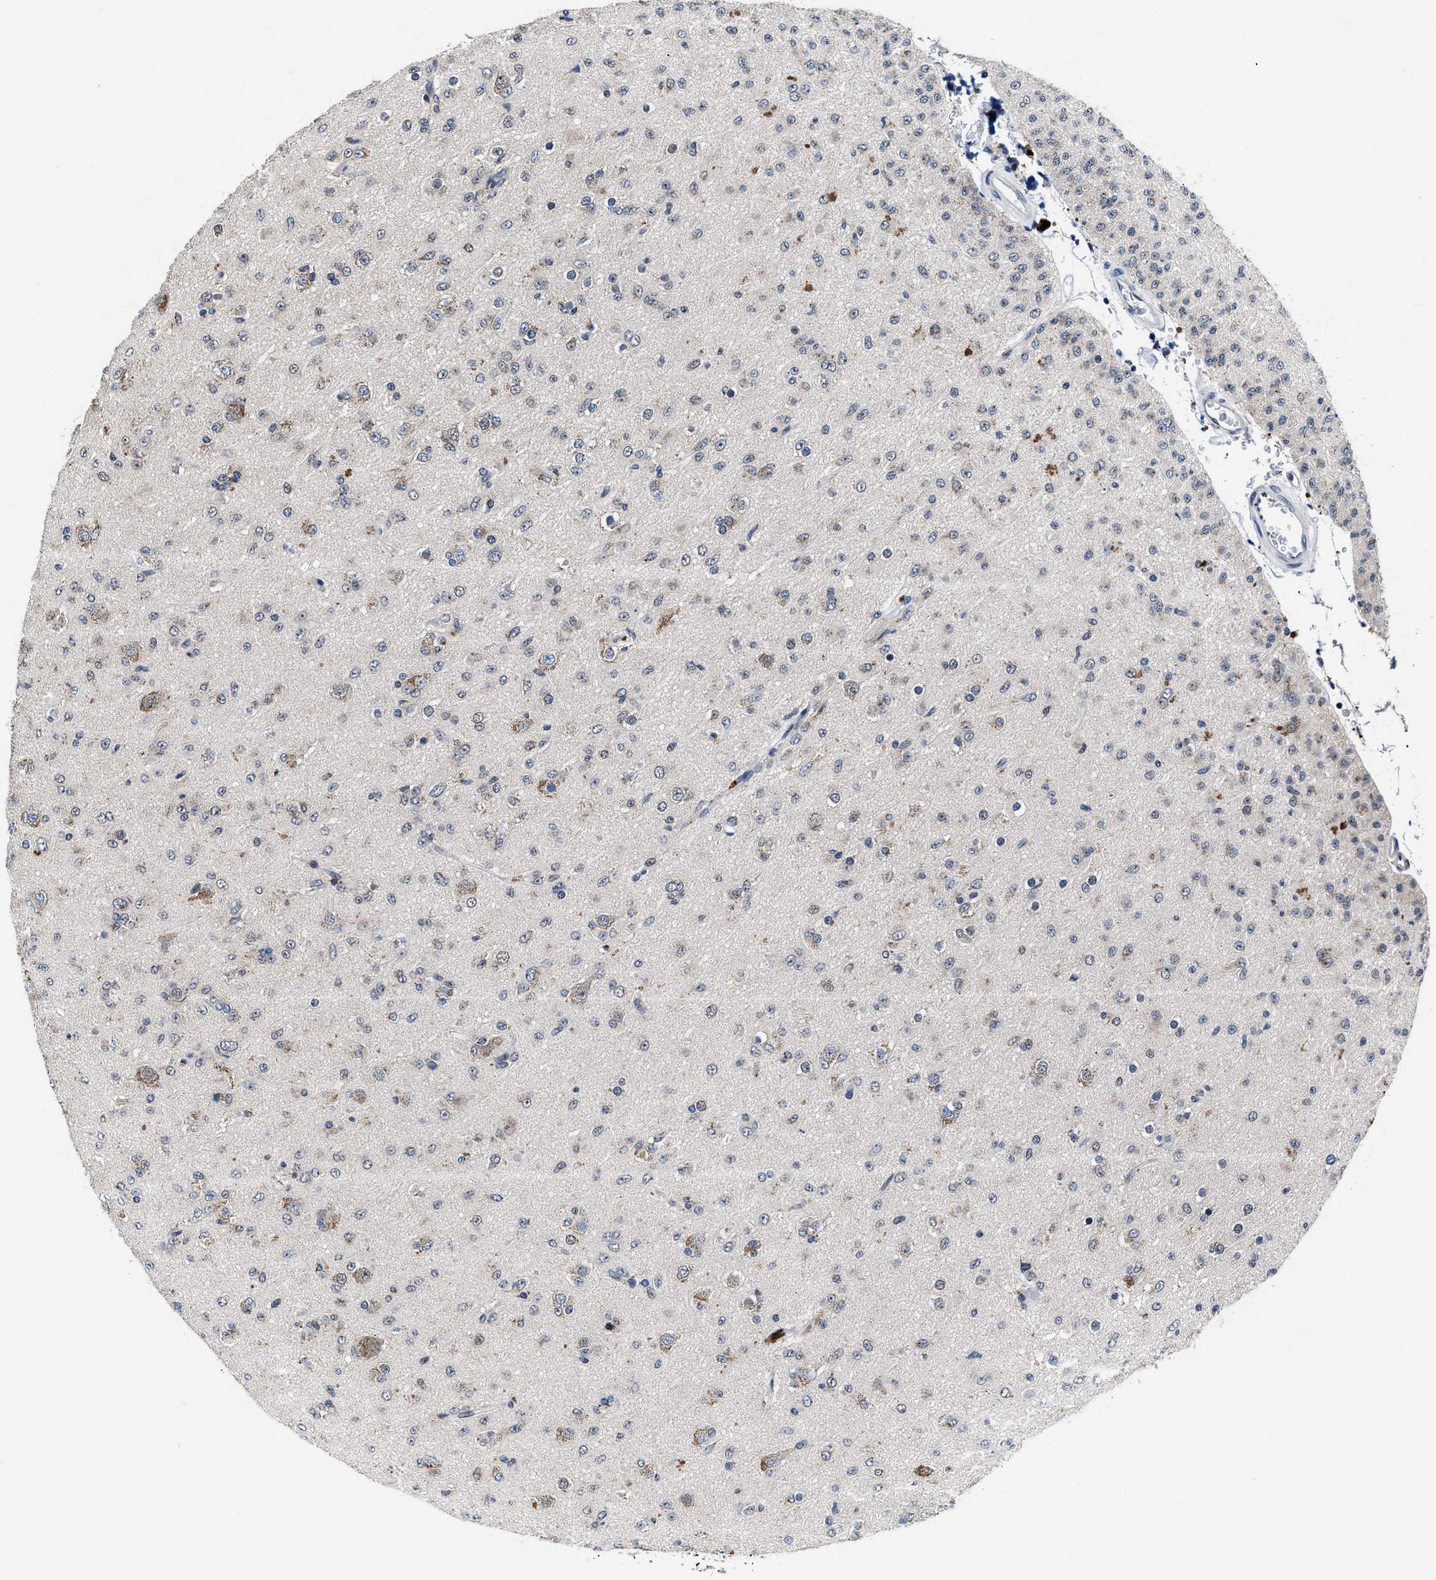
{"staining": {"intensity": "negative", "quantity": "none", "location": "none"}, "tissue": "glioma", "cell_type": "Tumor cells", "image_type": "cancer", "snomed": [{"axis": "morphology", "description": "Glioma, malignant, Low grade"}, {"axis": "topography", "description": "Brain"}], "caption": "Immunohistochemistry photomicrograph of neoplastic tissue: glioma stained with DAB (3,3'-diaminobenzidine) reveals no significant protein staining in tumor cells.", "gene": "TMEM53", "patient": {"sex": "male", "age": 65}}